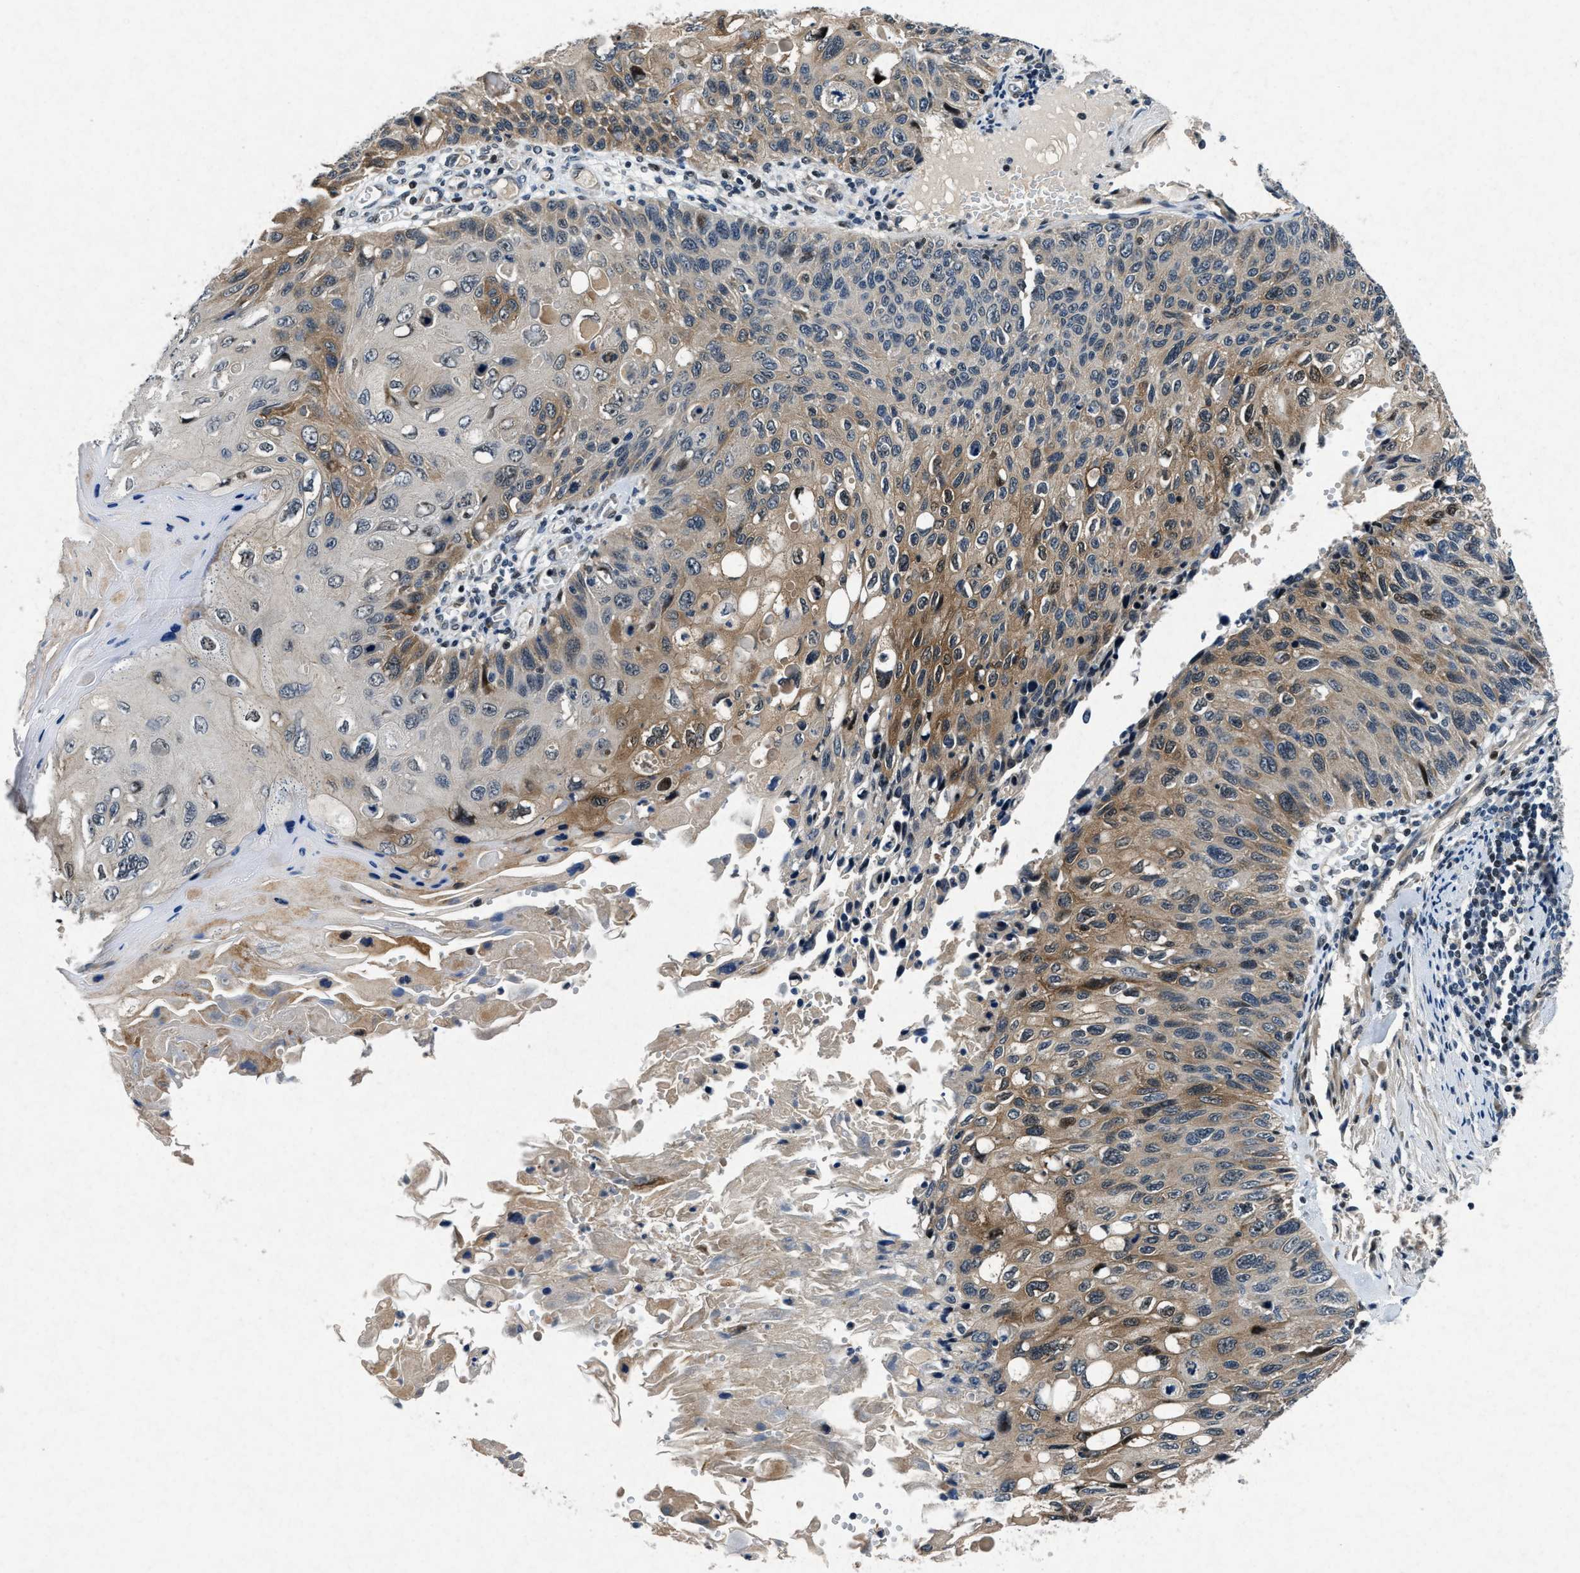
{"staining": {"intensity": "moderate", "quantity": ">75%", "location": "cytoplasmic/membranous"}, "tissue": "cervical cancer", "cell_type": "Tumor cells", "image_type": "cancer", "snomed": [{"axis": "morphology", "description": "Squamous cell carcinoma, NOS"}, {"axis": "topography", "description": "Cervix"}], "caption": "This histopathology image reveals immunohistochemistry (IHC) staining of squamous cell carcinoma (cervical), with medium moderate cytoplasmic/membranous staining in approximately >75% of tumor cells.", "gene": "PHLDA1", "patient": {"sex": "female", "age": 70}}